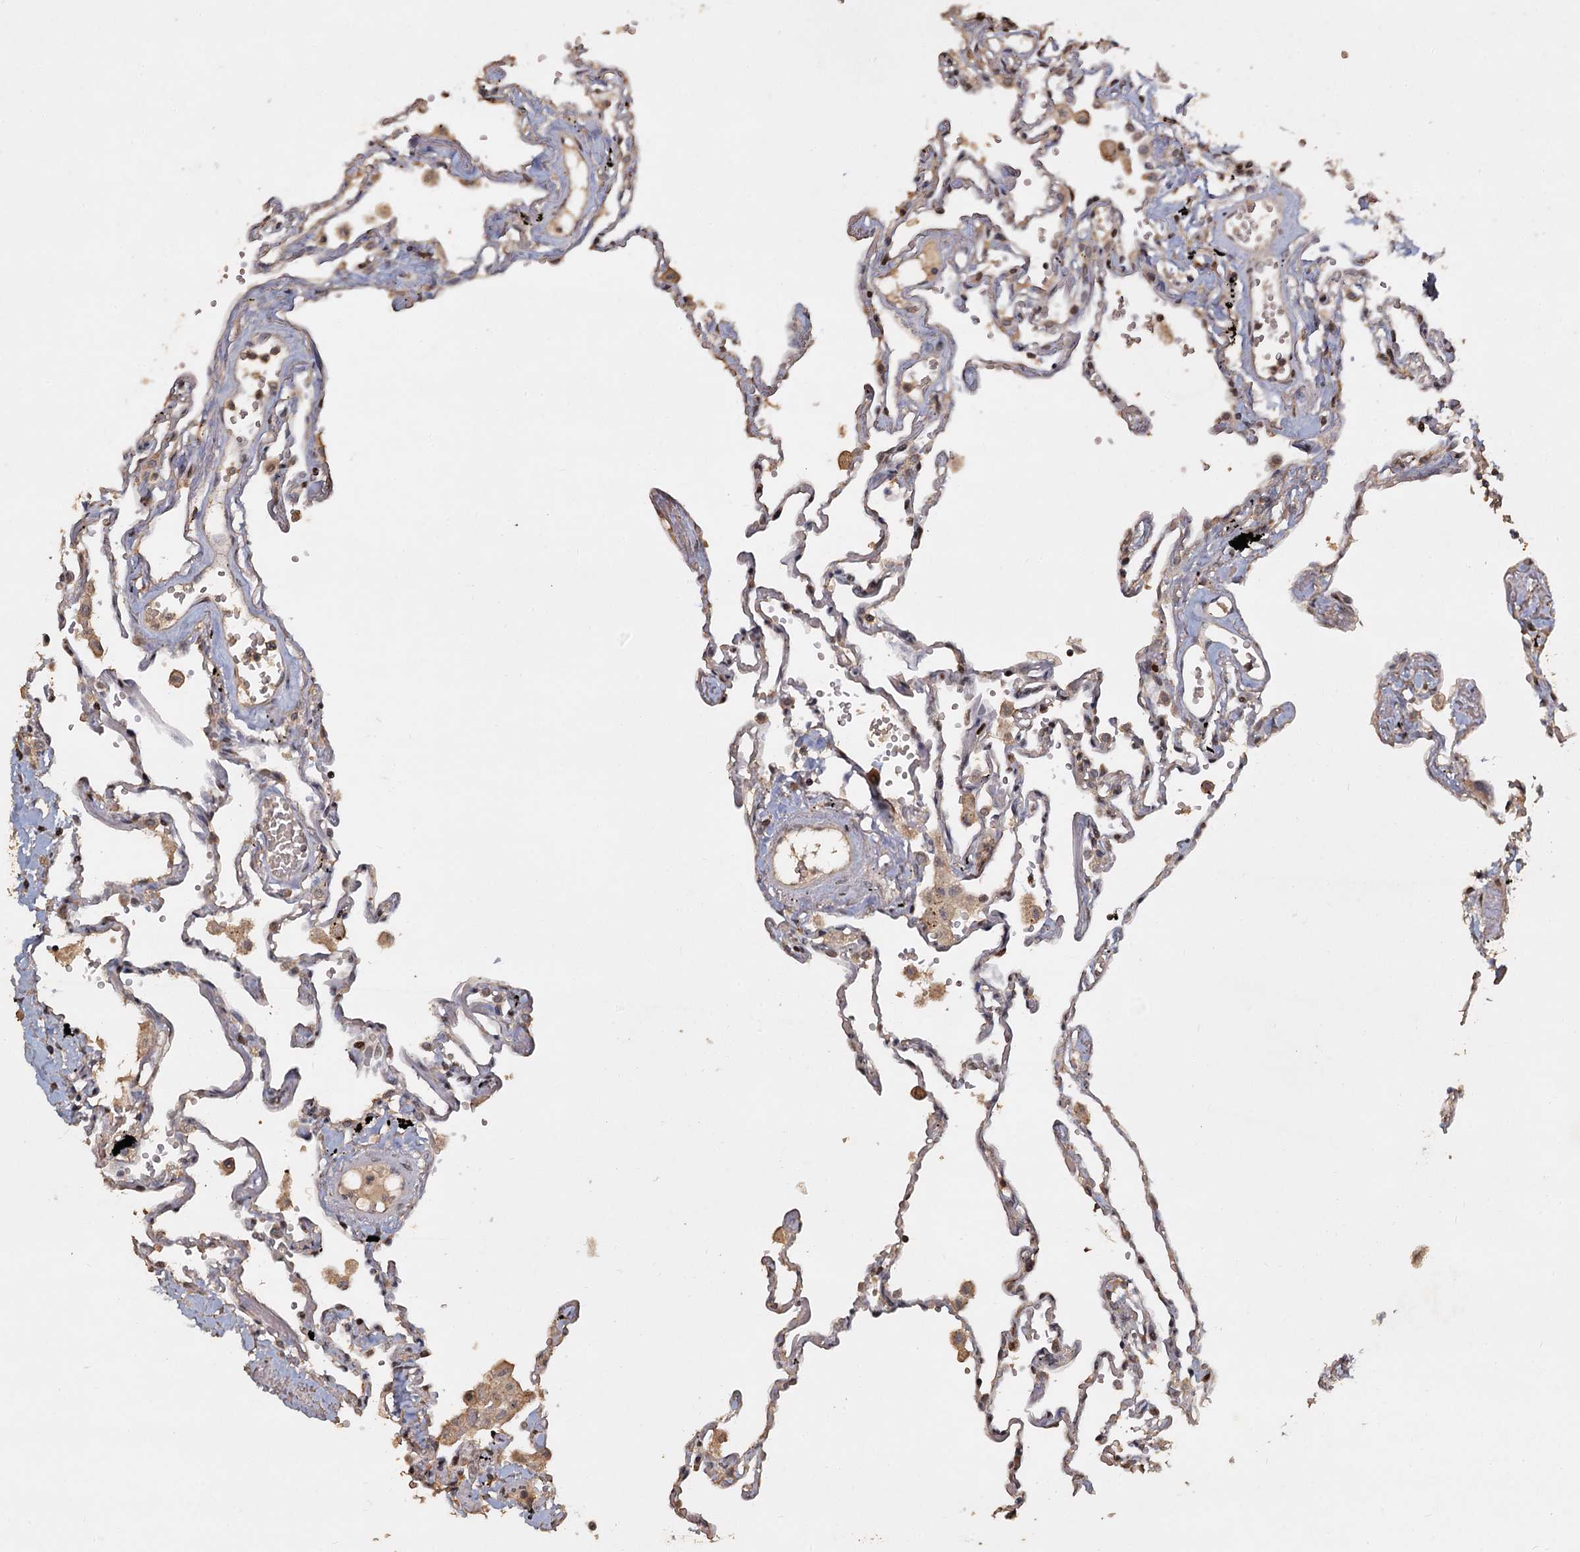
{"staining": {"intensity": "negative", "quantity": "none", "location": "none"}, "tissue": "lung", "cell_type": "Alveolar cells", "image_type": "normal", "snomed": [{"axis": "morphology", "description": "Normal tissue, NOS"}, {"axis": "topography", "description": "Lung"}], "caption": "An image of human lung is negative for staining in alveolar cells. (Stains: DAB IHC with hematoxylin counter stain, Microscopy: brightfield microscopy at high magnification).", "gene": "CCDC61", "patient": {"sex": "female", "age": 67}}